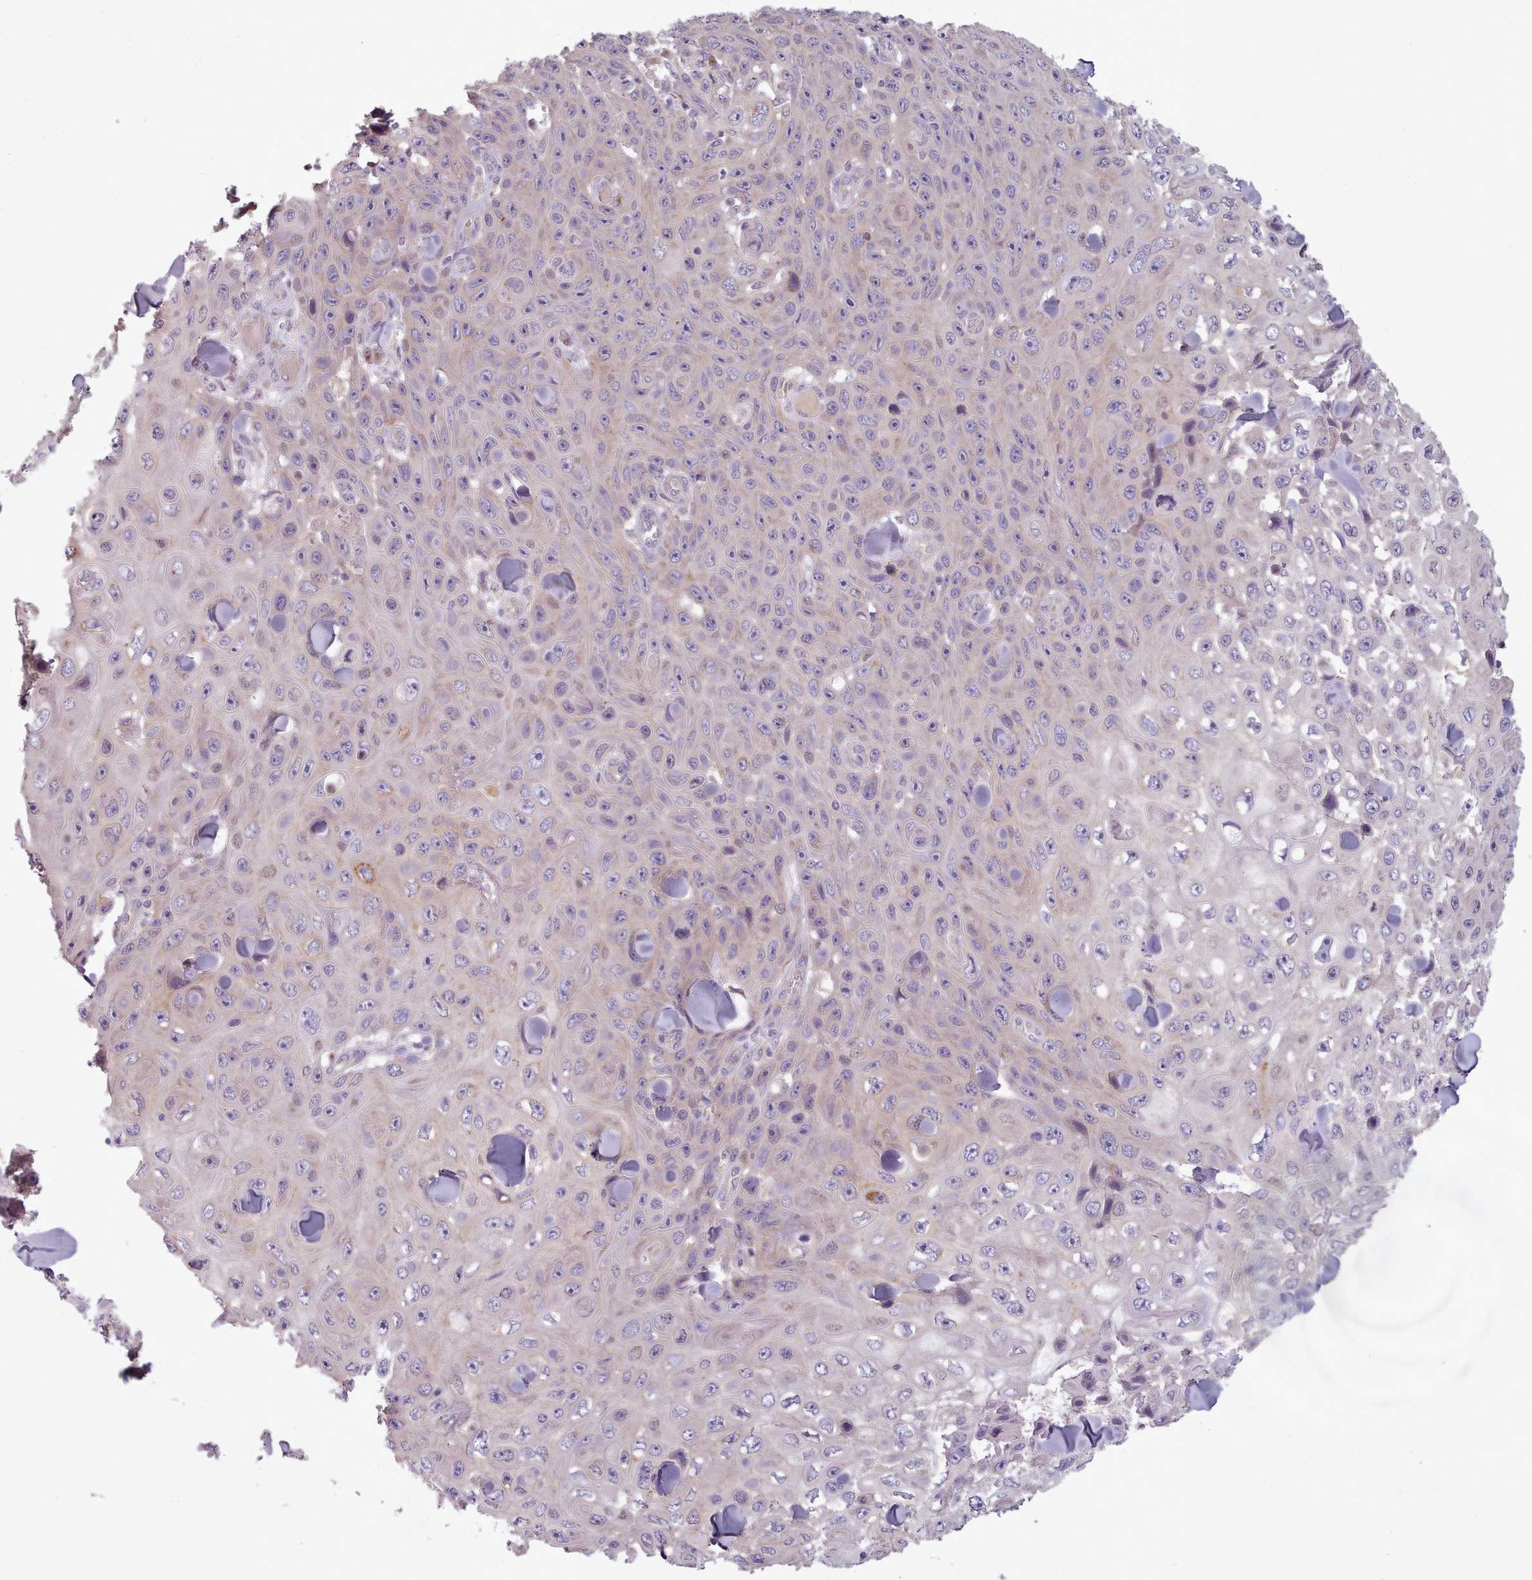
{"staining": {"intensity": "weak", "quantity": "<25%", "location": "cytoplasmic/membranous"}, "tissue": "skin cancer", "cell_type": "Tumor cells", "image_type": "cancer", "snomed": [{"axis": "morphology", "description": "Squamous cell carcinoma, NOS"}, {"axis": "topography", "description": "Skin"}], "caption": "High magnification brightfield microscopy of skin cancer stained with DAB (3,3'-diaminobenzidine) (brown) and counterstained with hematoxylin (blue): tumor cells show no significant staining.", "gene": "LAPTM5", "patient": {"sex": "male", "age": 82}}